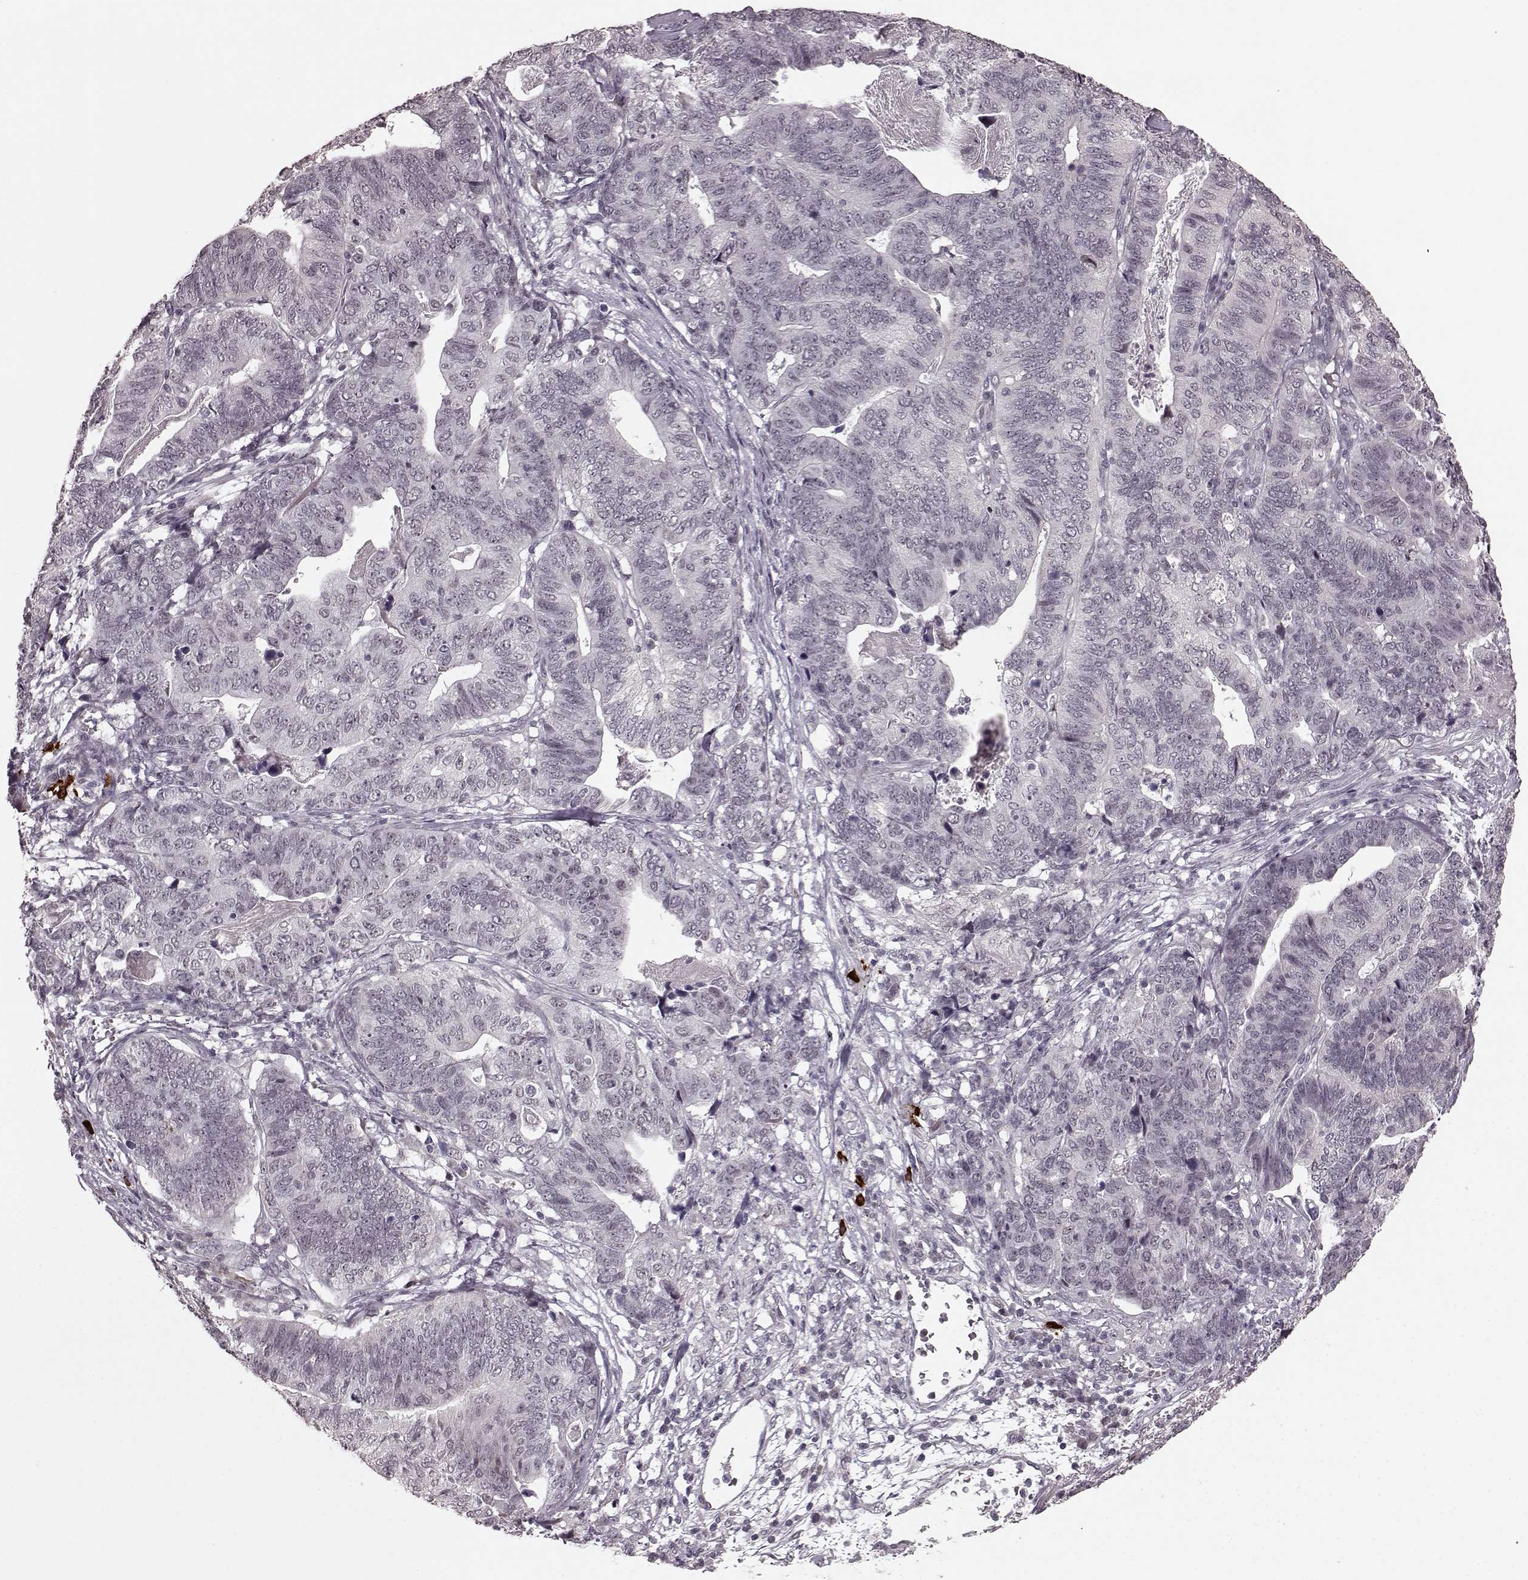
{"staining": {"intensity": "negative", "quantity": "none", "location": "none"}, "tissue": "stomach cancer", "cell_type": "Tumor cells", "image_type": "cancer", "snomed": [{"axis": "morphology", "description": "Adenocarcinoma, NOS"}, {"axis": "topography", "description": "Stomach, upper"}], "caption": "A histopathology image of human stomach cancer is negative for staining in tumor cells. (IHC, brightfield microscopy, high magnification).", "gene": "PLCB4", "patient": {"sex": "female", "age": 67}}